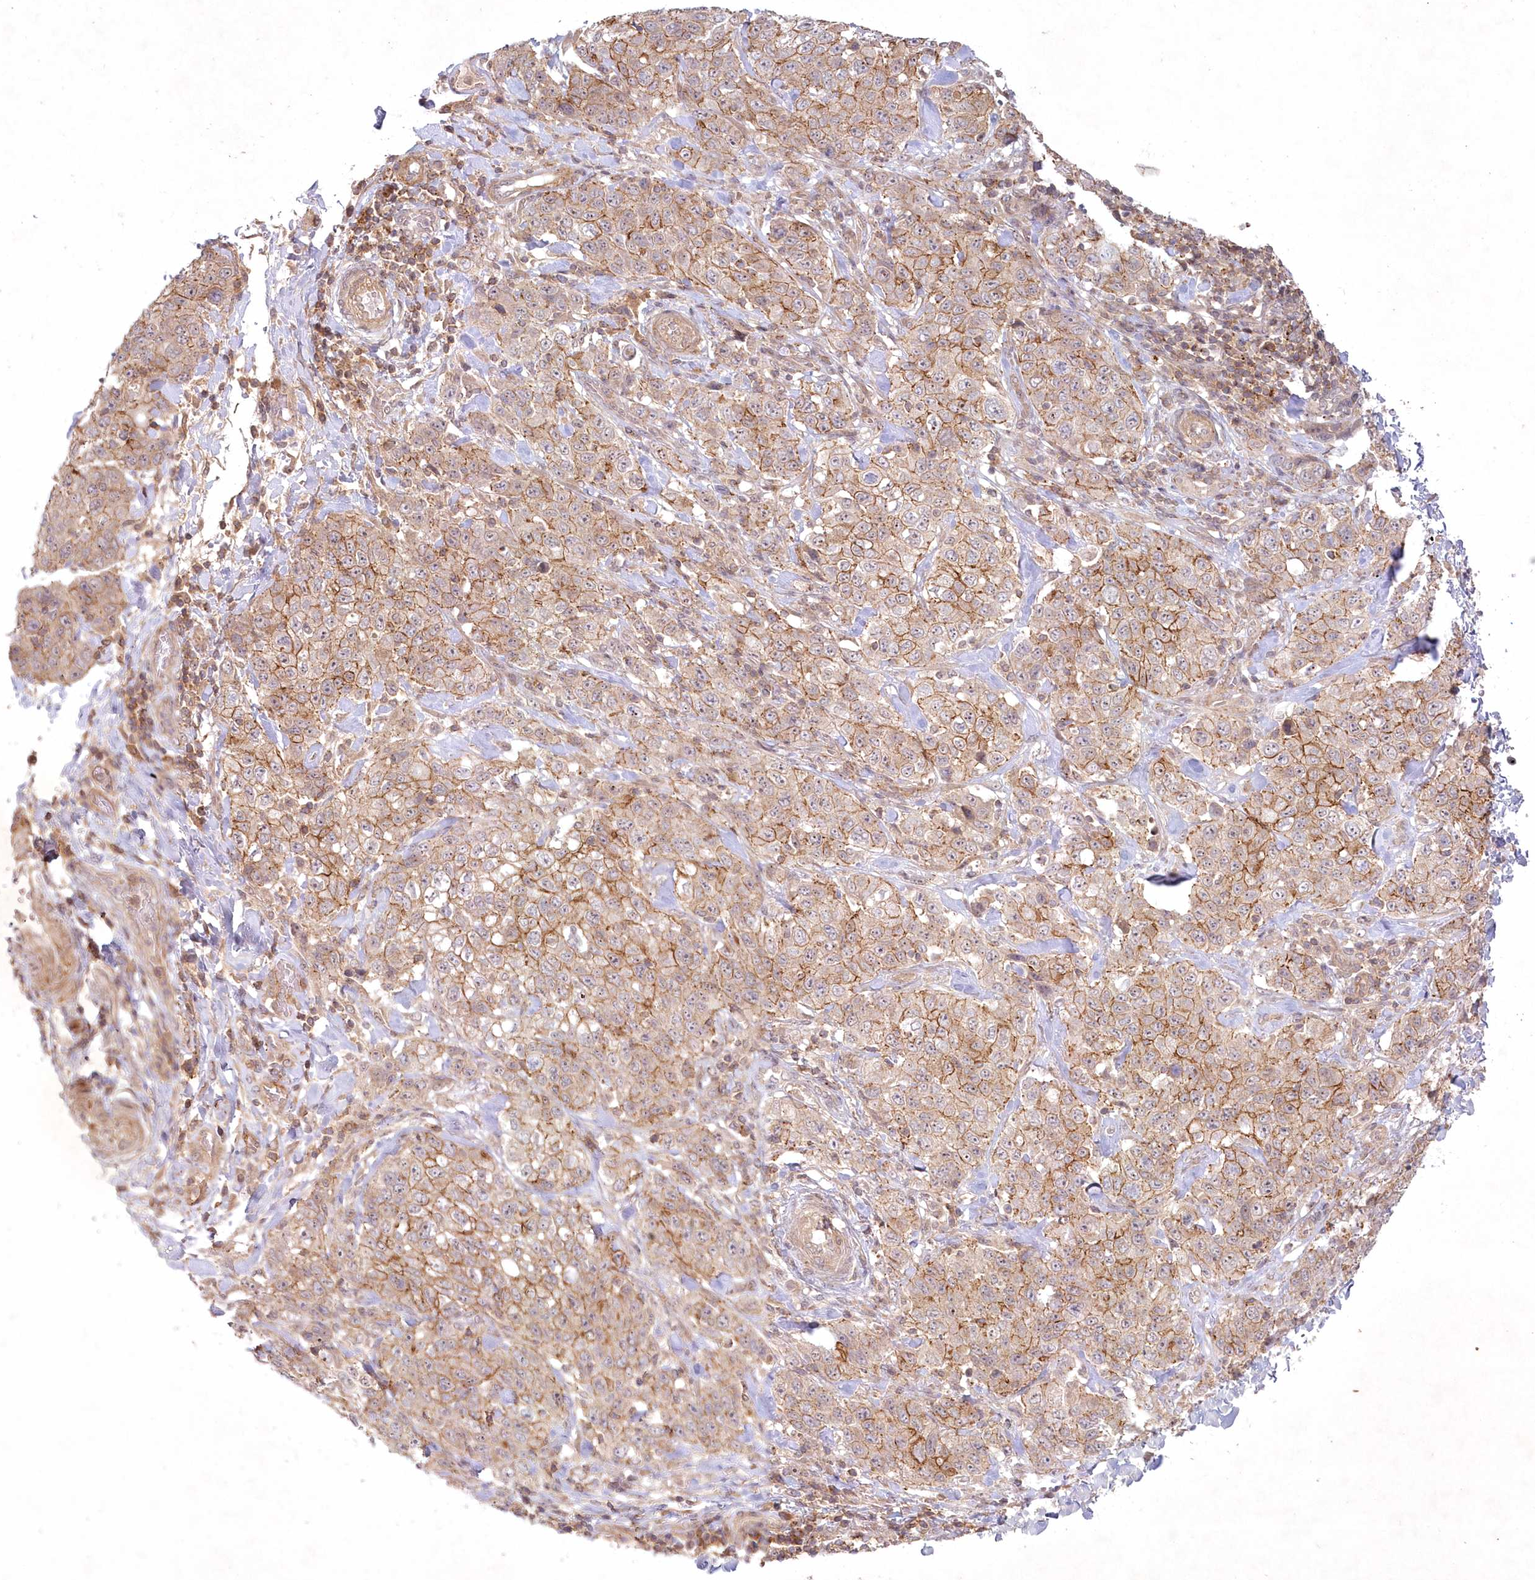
{"staining": {"intensity": "moderate", "quantity": ">75%", "location": "cytoplasmic/membranous"}, "tissue": "stomach cancer", "cell_type": "Tumor cells", "image_type": "cancer", "snomed": [{"axis": "morphology", "description": "Adenocarcinoma, NOS"}, {"axis": "topography", "description": "Stomach"}], "caption": "Adenocarcinoma (stomach) stained for a protein shows moderate cytoplasmic/membranous positivity in tumor cells.", "gene": "TOGARAM2", "patient": {"sex": "male", "age": 48}}